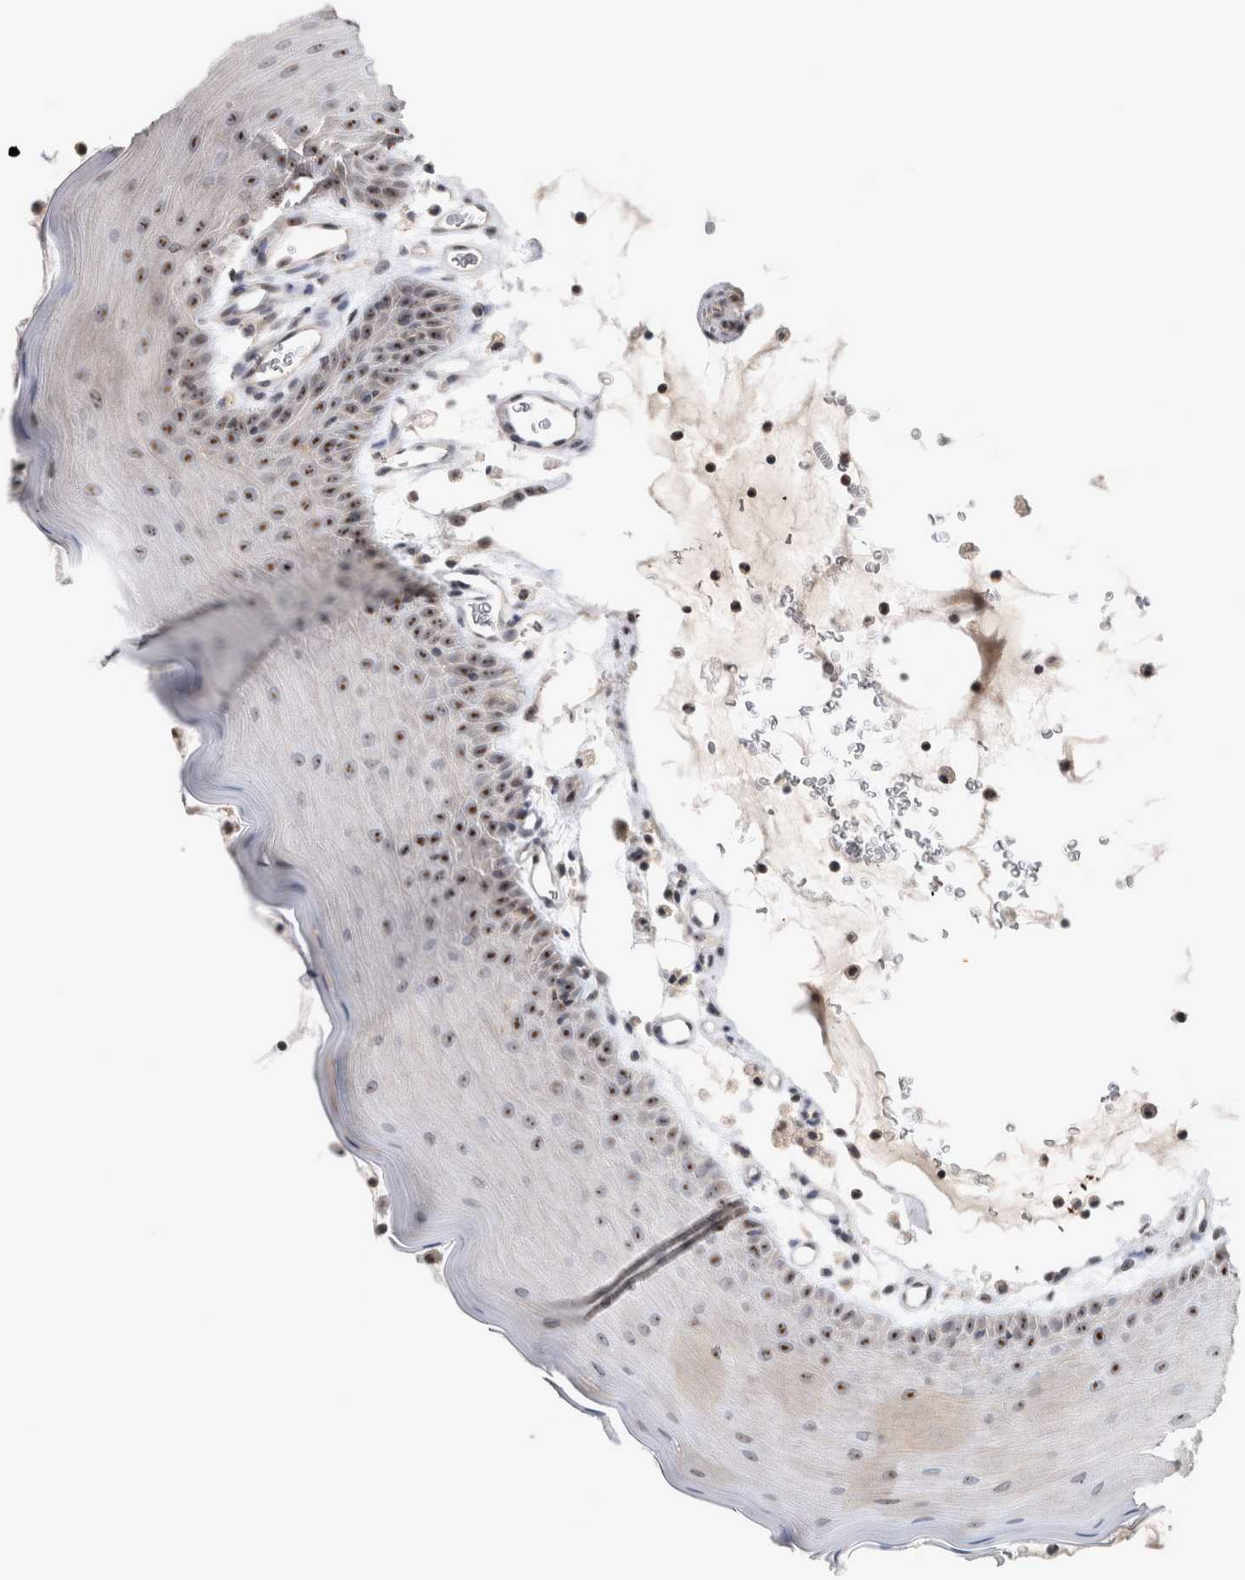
{"staining": {"intensity": "strong", "quantity": "<25%", "location": "nuclear"}, "tissue": "oral mucosa", "cell_type": "Squamous epithelial cells", "image_type": "normal", "snomed": [{"axis": "morphology", "description": "Normal tissue, NOS"}, {"axis": "topography", "description": "Oral tissue"}], "caption": "A high-resolution image shows IHC staining of normal oral mucosa, which displays strong nuclear positivity in approximately <25% of squamous epithelial cells.", "gene": "RBM28", "patient": {"sex": "male", "age": 13}}